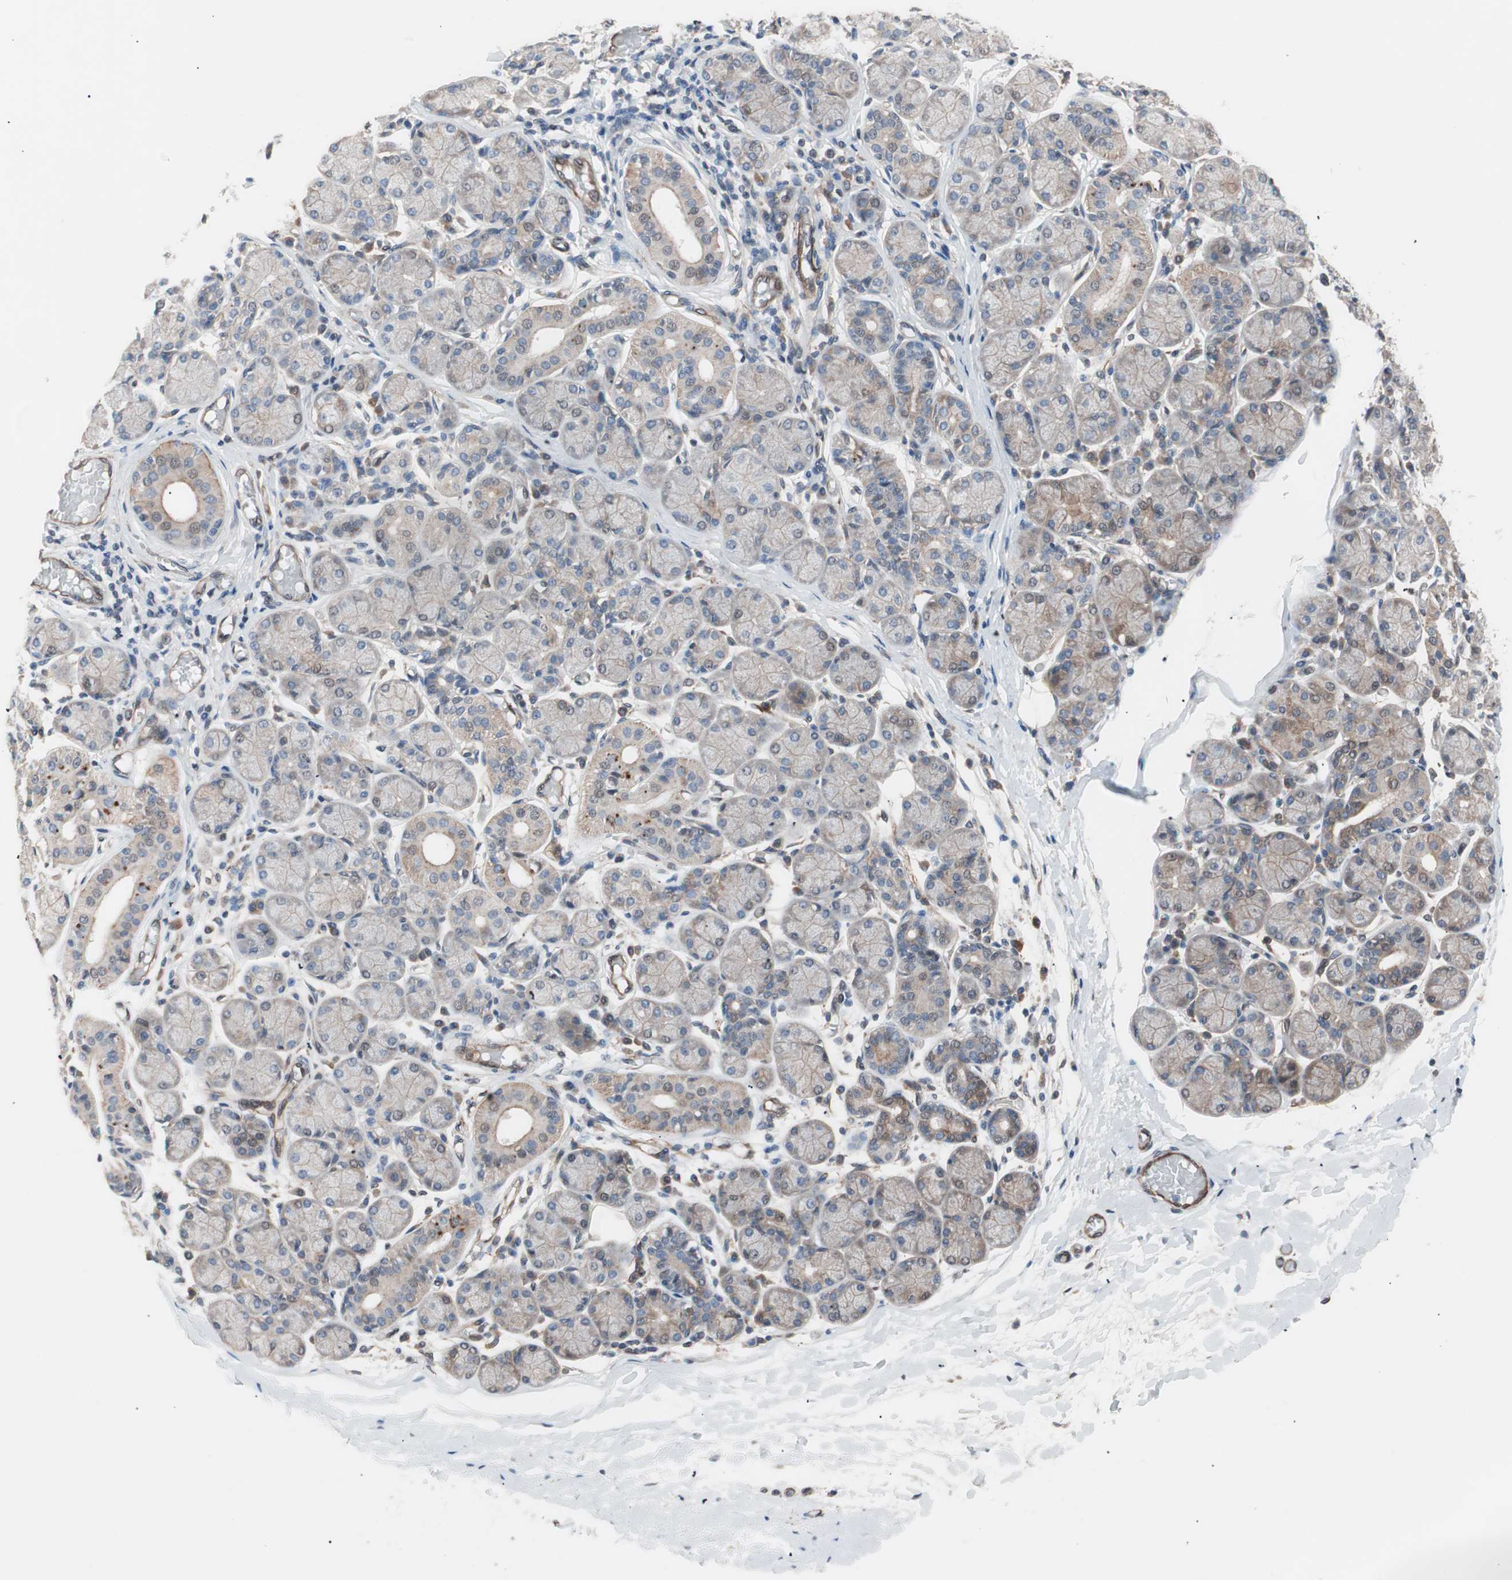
{"staining": {"intensity": "weak", "quantity": "25%-75%", "location": "cytoplasmic/membranous"}, "tissue": "salivary gland", "cell_type": "Glandular cells", "image_type": "normal", "snomed": [{"axis": "morphology", "description": "Normal tissue, NOS"}, {"axis": "topography", "description": "Salivary gland"}], "caption": "Protein expression by IHC exhibits weak cytoplasmic/membranous positivity in about 25%-75% of glandular cells in benign salivary gland. The staining was performed using DAB (3,3'-diaminobenzidine) to visualize the protein expression in brown, while the nuclei were stained in blue with hematoxylin (Magnification: 20x).", "gene": "SMG1", "patient": {"sex": "female", "age": 24}}